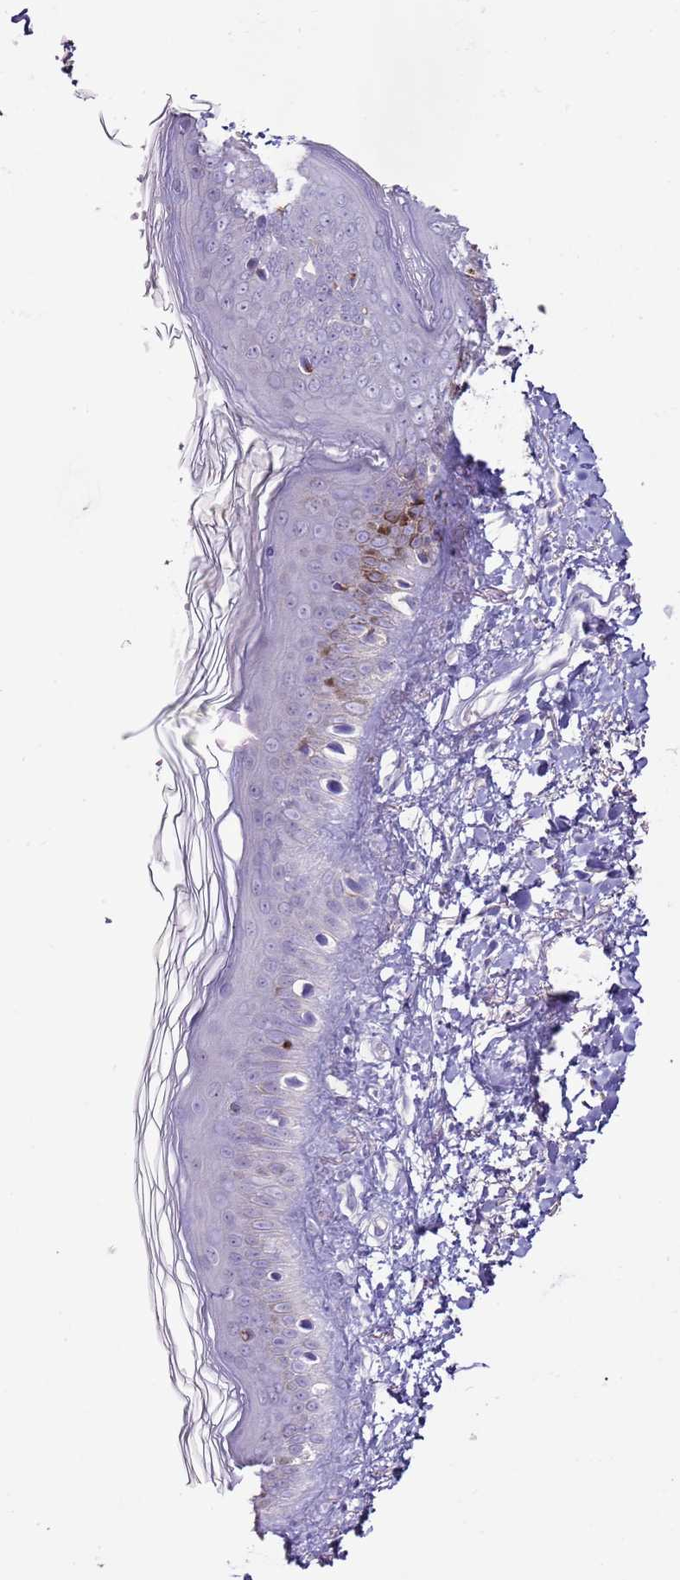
{"staining": {"intensity": "negative", "quantity": "none", "location": "none"}, "tissue": "skin", "cell_type": "Fibroblasts", "image_type": "normal", "snomed": [{"axis": "morphology", "description": "Normal tissue, NOS"}, {"axis": "topography", "description": "Skin"}], "caption": "Image shows no protein positivity in fibroblasts of normal skin. Brightfield microscopy of immunohistochemistry (IHC) stained with DAB (3,3'-diaminobenzidine) (brown) and hematoxylin (blue), captured at high magnification.", "gene": "BLOC1S2", "patient": {"sex": "female", "age": 58}}